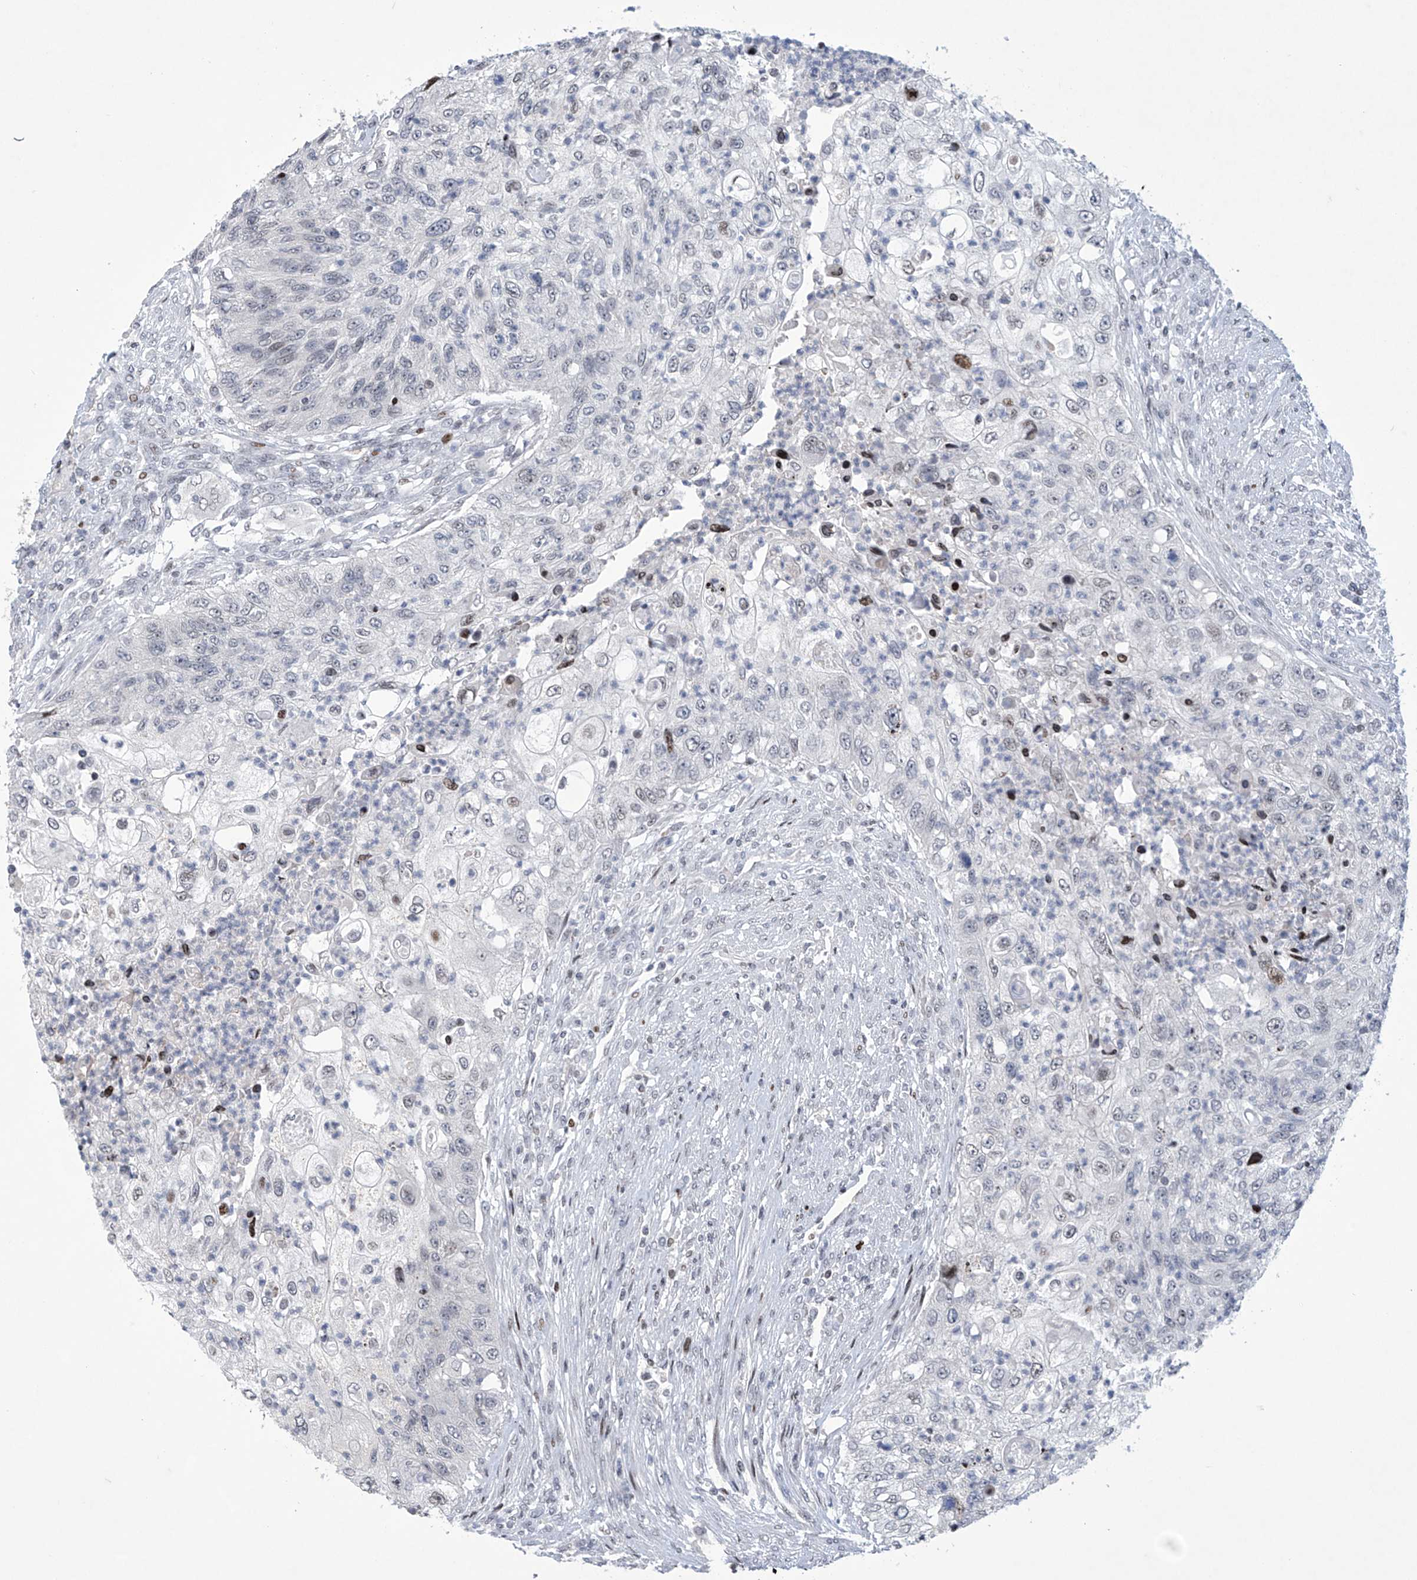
{"staining": {"intensity": "moderate", "quantity": "<25%", "location": "nuclear"}, "tissue": "urothelial cancer", "cell_type": "Tumor cells", "image_type": "cancer", "snomed": [{"axis": "morphology", "description": "Urothelial carcinoma, High grade"}, {"axis": "topography", "description": "Urinary bladder"}], "caption": "A brown stain shows moderate nuclear staining of a protein in human urothelial carcinoma (high-grade) tumor cells.", "gene": "RFX7", "patient": {"sex": "female", "age": 60}}